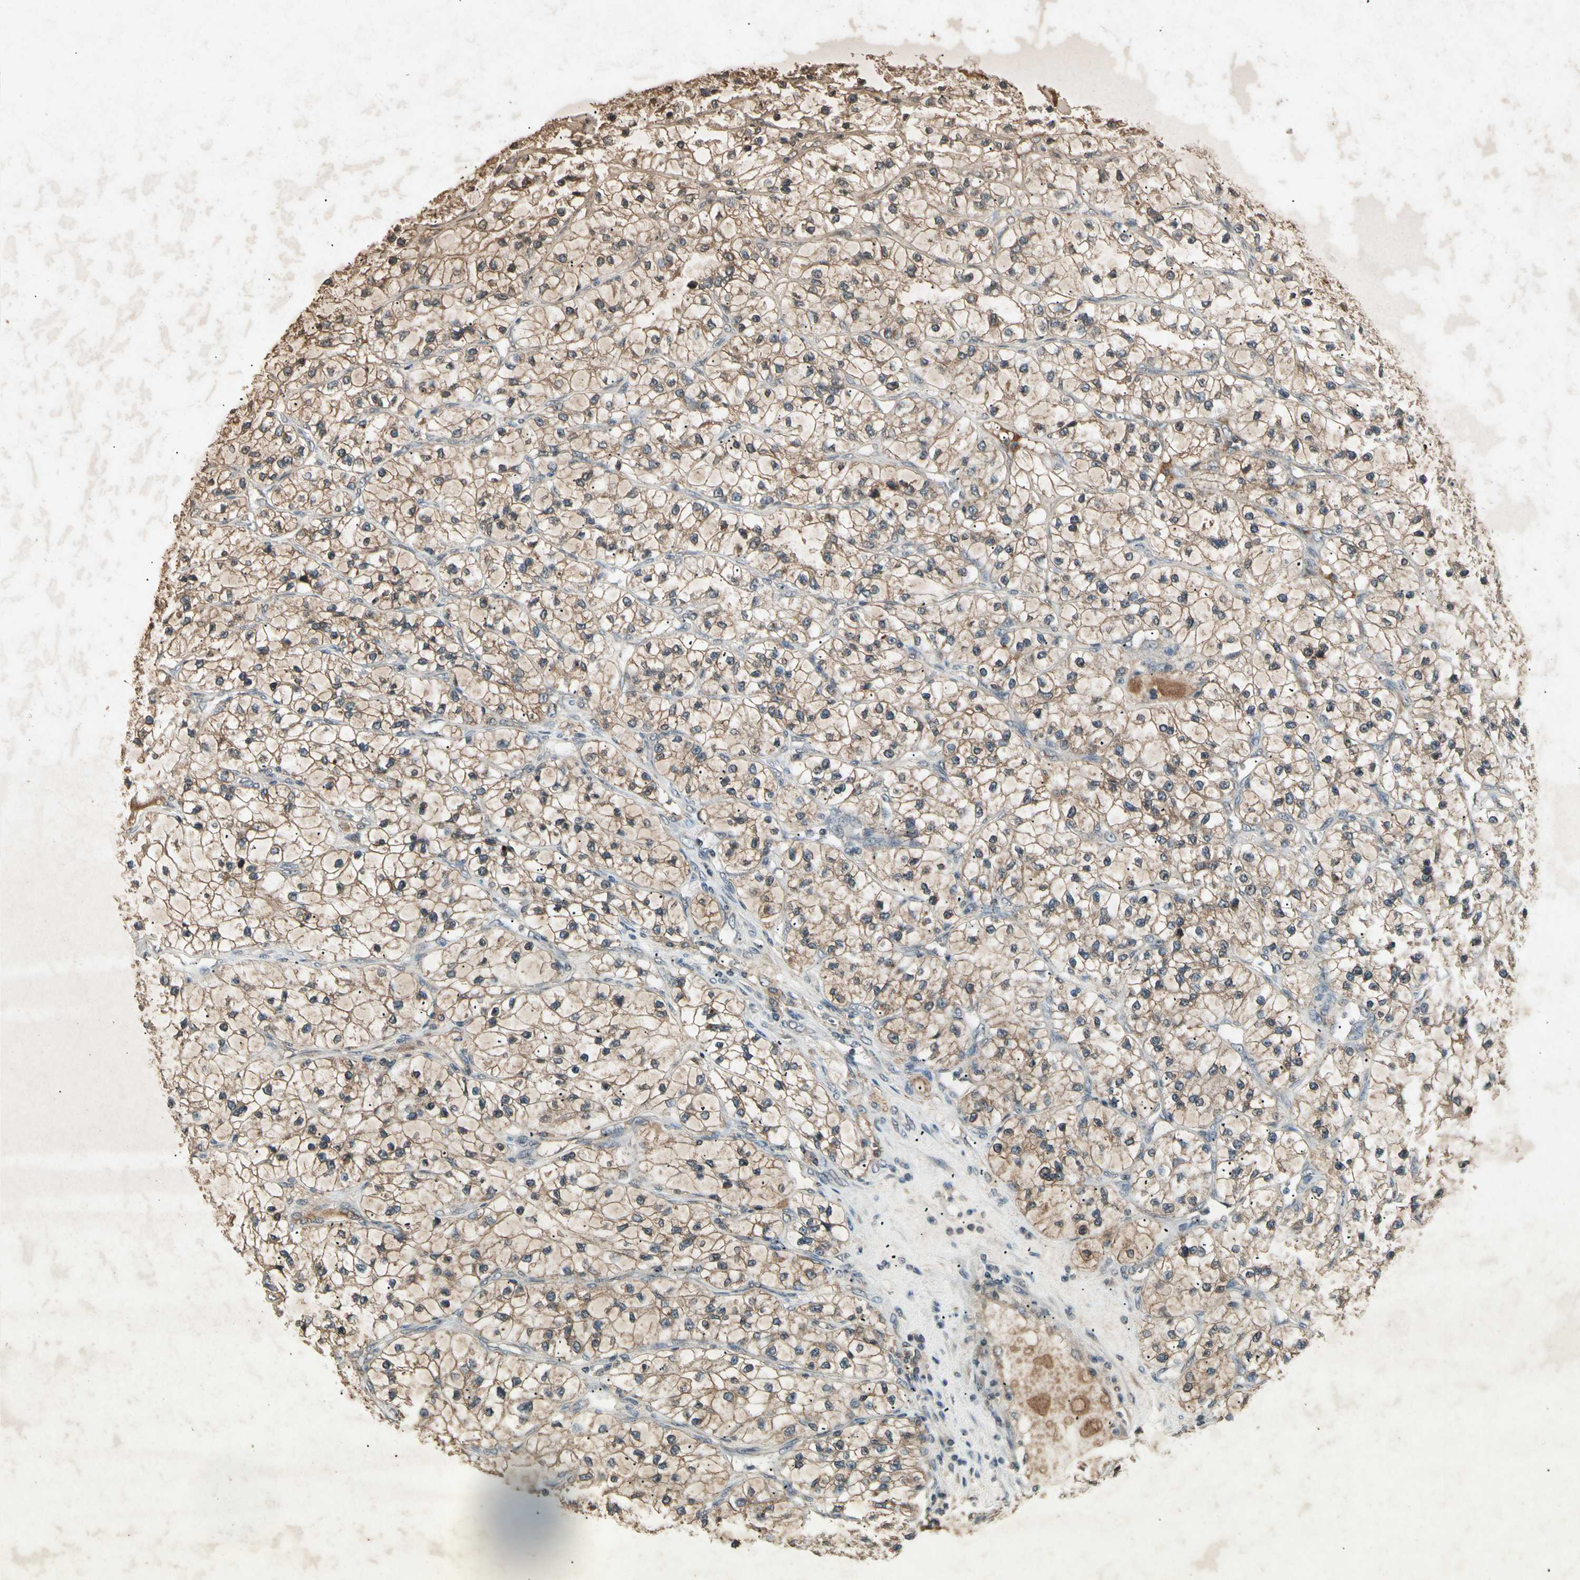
{"staining": {"intensity": "weak", "quantity": ">75%", "location": "cytoplasmic/membranous"}, "tissue": "renal cancer", "cell_type": "Tumor cells", "image_type": "cancer", "snomed": [{"axis": "morphology", "description": "Adenocarcinoma, NOS"}, {"axis": "topography", "description": "Kidney"}], "caption": "This photomicrograph reveals renal cancer (adenocarcinoma) stained with immunohistochemistry to label a protein in brown. The cytoplasmic/membranous of tumor cells show weak positivity for the protein. Nuclei are counter-stained blue.", "gene": "CP", "patient": {"sex": "female", "age": 57}}